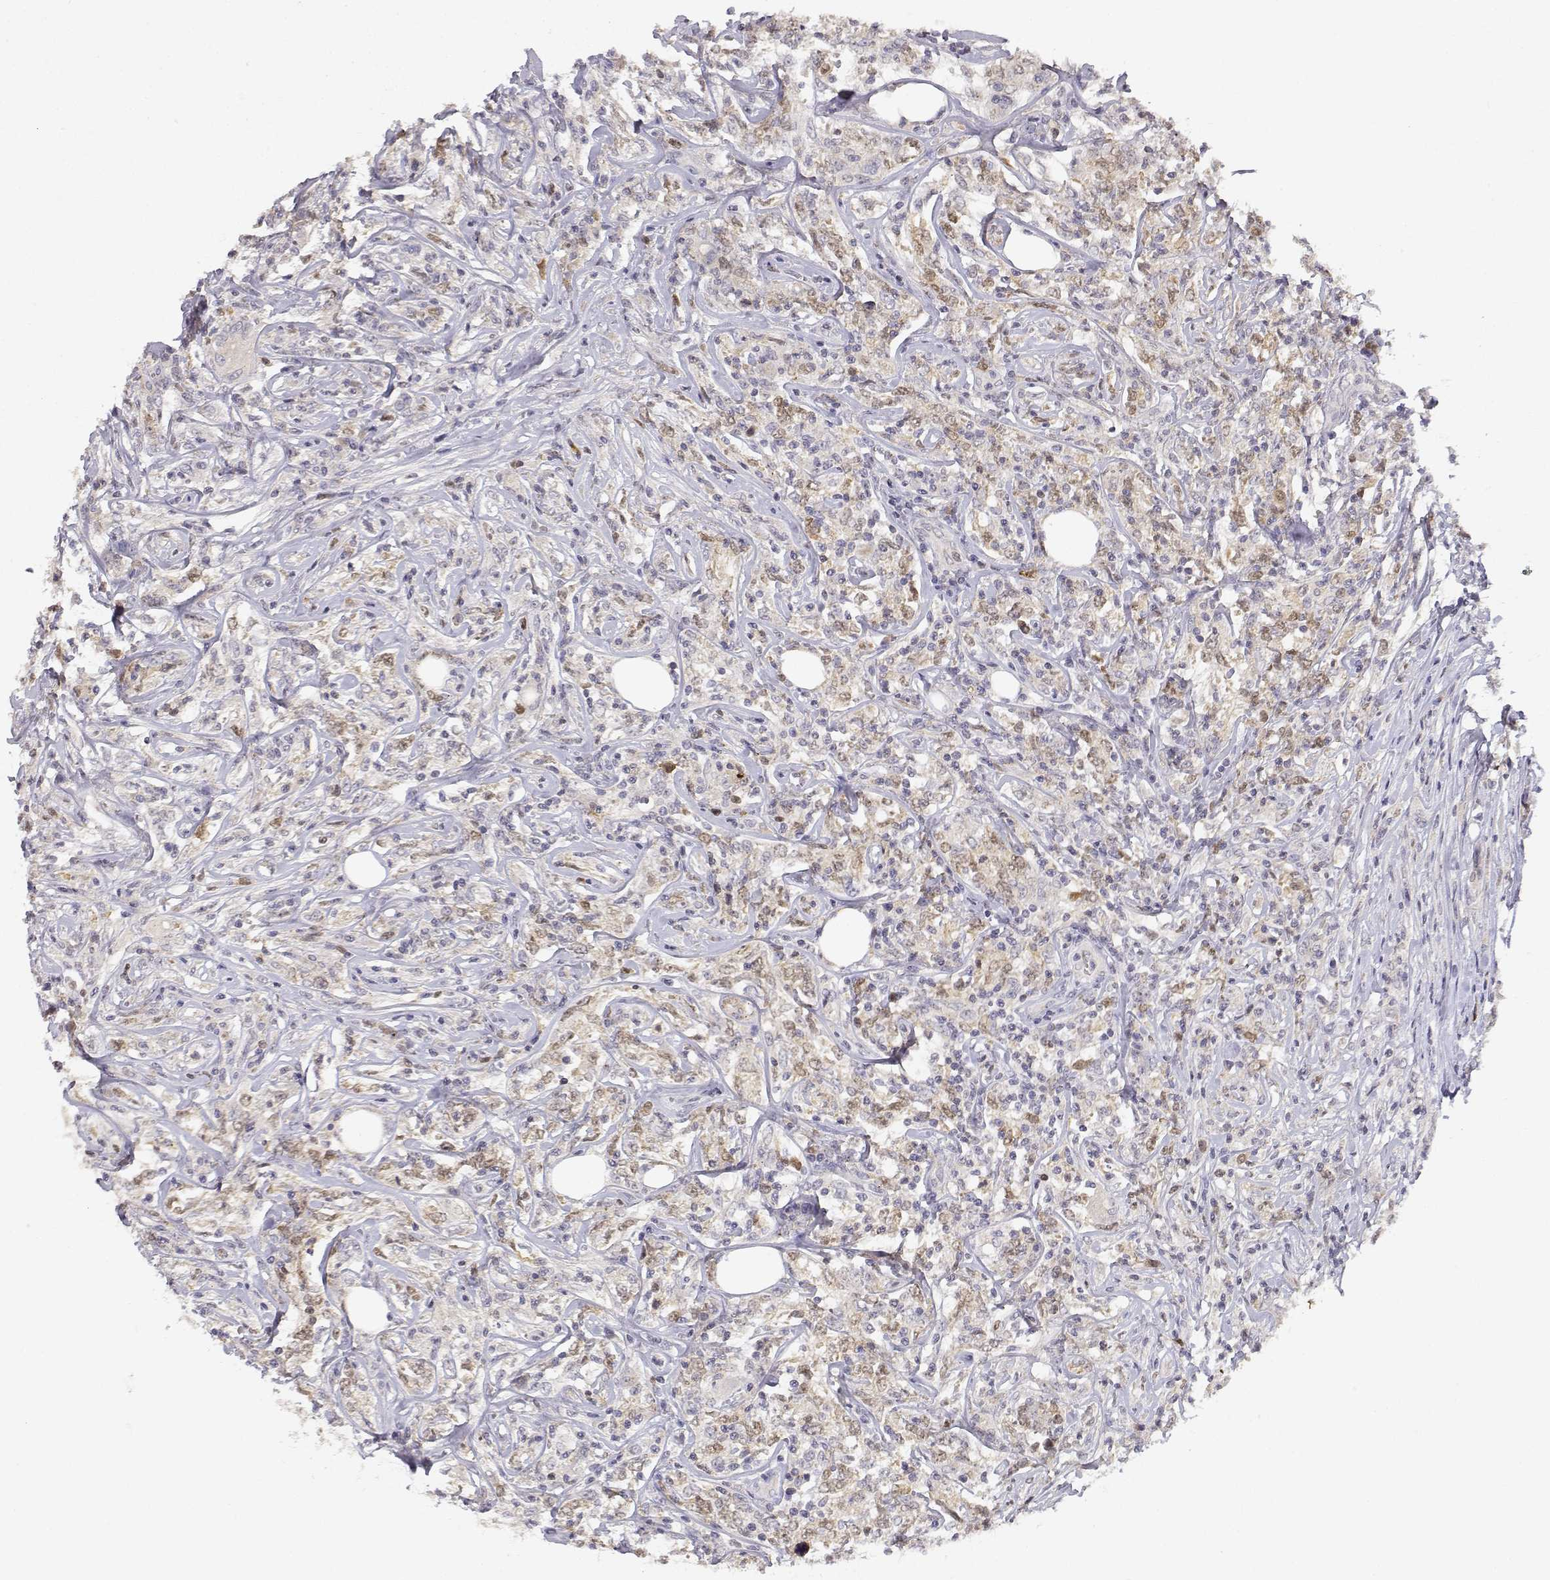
{"staining": {"intensity": "negative", "quantity": "none", "location": "none"}, "tissue": "lymphoma", "cell_type": "Tumor cells", "image_type": "cancer", "snomed": [{"axis": "morphology", "description": "Malignant lymphoma, non-Hodgkin's type, High grade"}, {"axis": "topography", "description": "Lymph node"}], "caption": "Tumor cells are negative for brown protein staining in high-grade malignant lymphoma, non-Hodgkin's type.", "gene": "RAD51", "patient": {"sex": "female", "age": 84}}